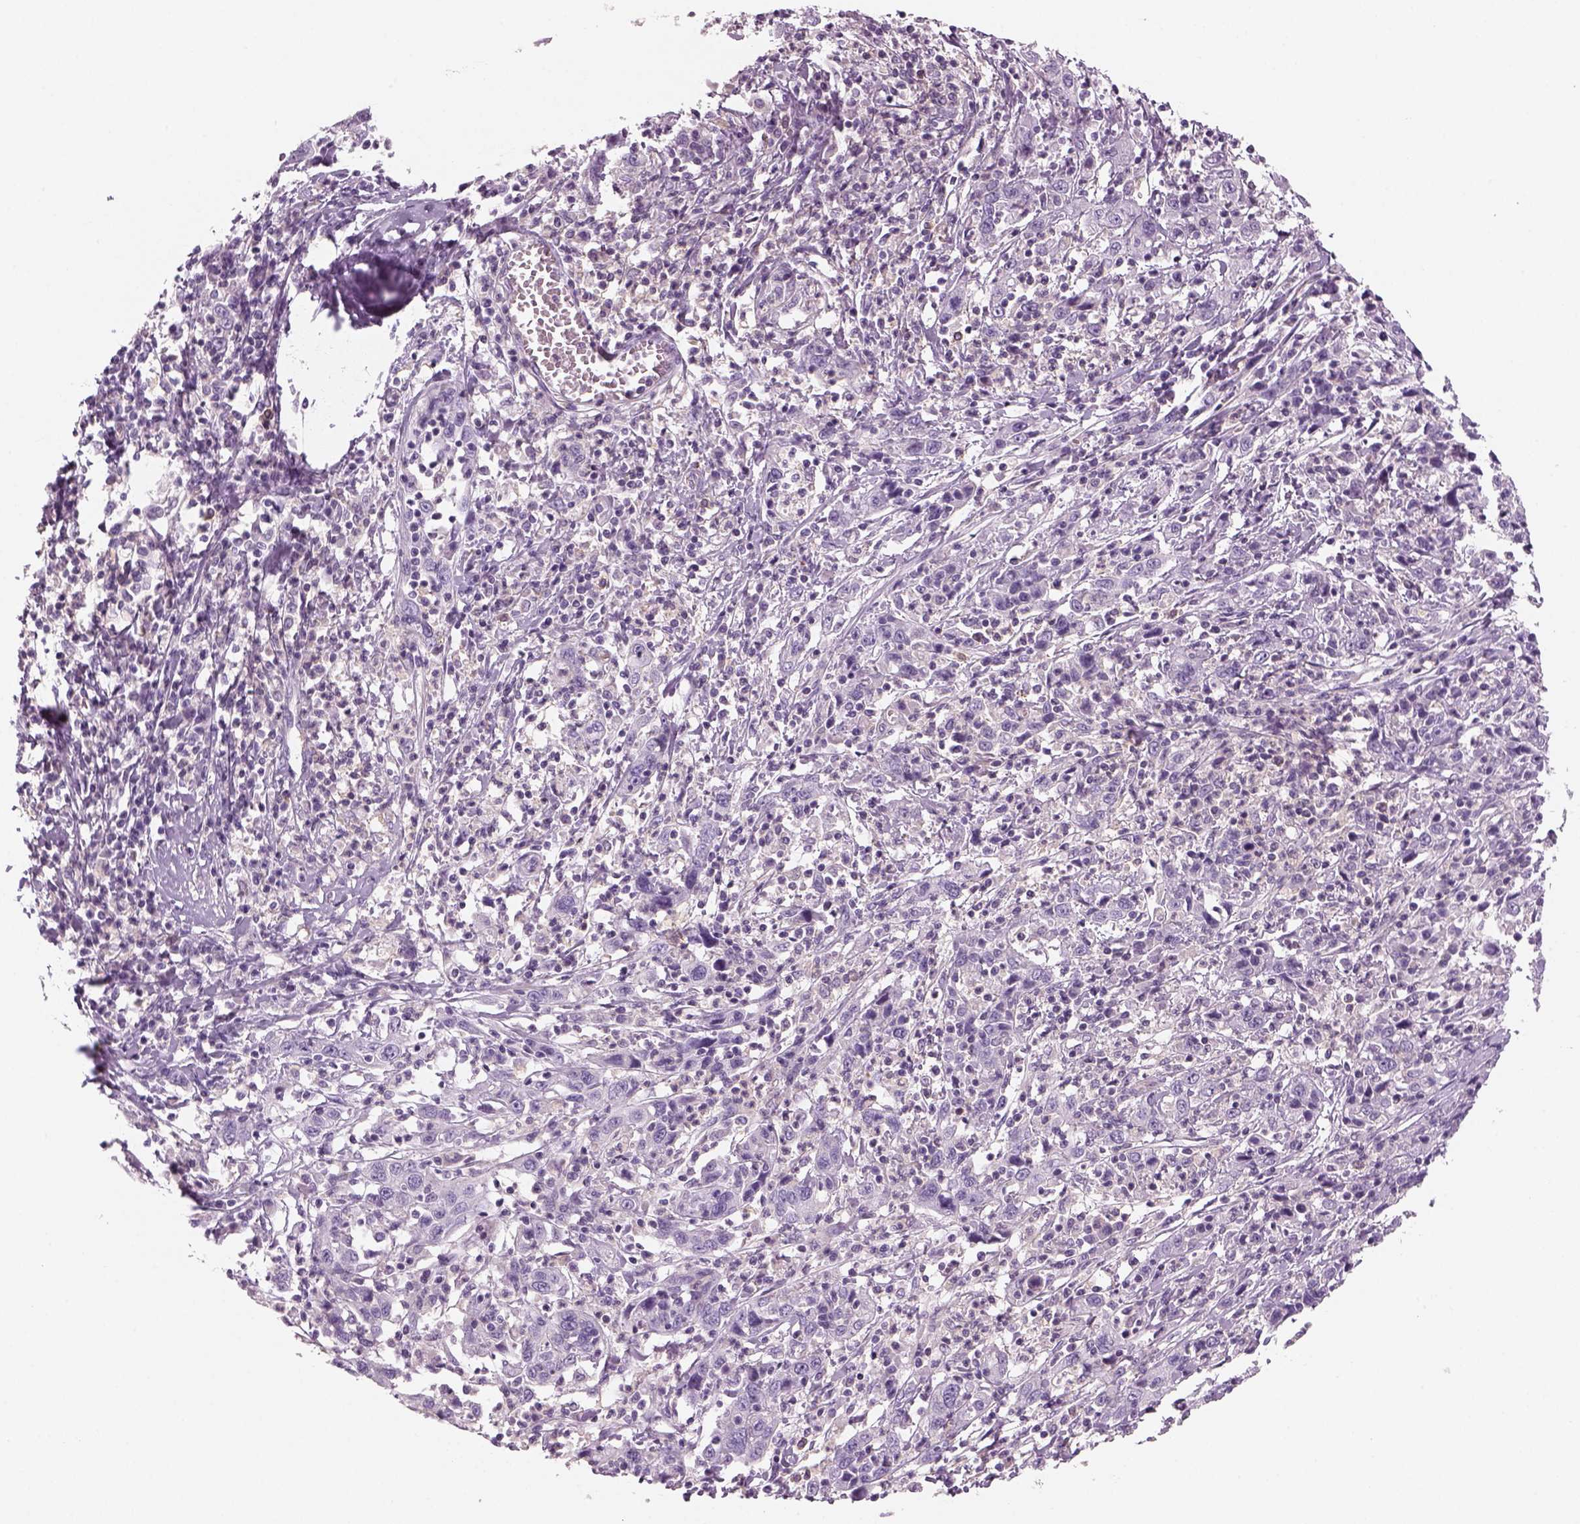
{"staining": {"intensity": "negative", "quantity": "none", "location": "none"}, "tissue": "cervical cancer", "cell_type": "Tumor cells", "image_type": "cancer", "snomed": [{"axis": "morphology", "description": "Squamous cell carcinoma, NOS"}, {"axis": "topography", "description": "Cervix"}], "caption": "Immunohistochemistry (IHC) histopathology image of neoplastic tissue: cervical squamous cell carcinoma stained with DAB reveals no significant protein positivity in tumor cells. The staining is performed using DAB brown chromogen with nuclei counter-stained in using hematoxylin.", "gene": "SLC1A7", "patient": {"sex": "female", "age": 46}}